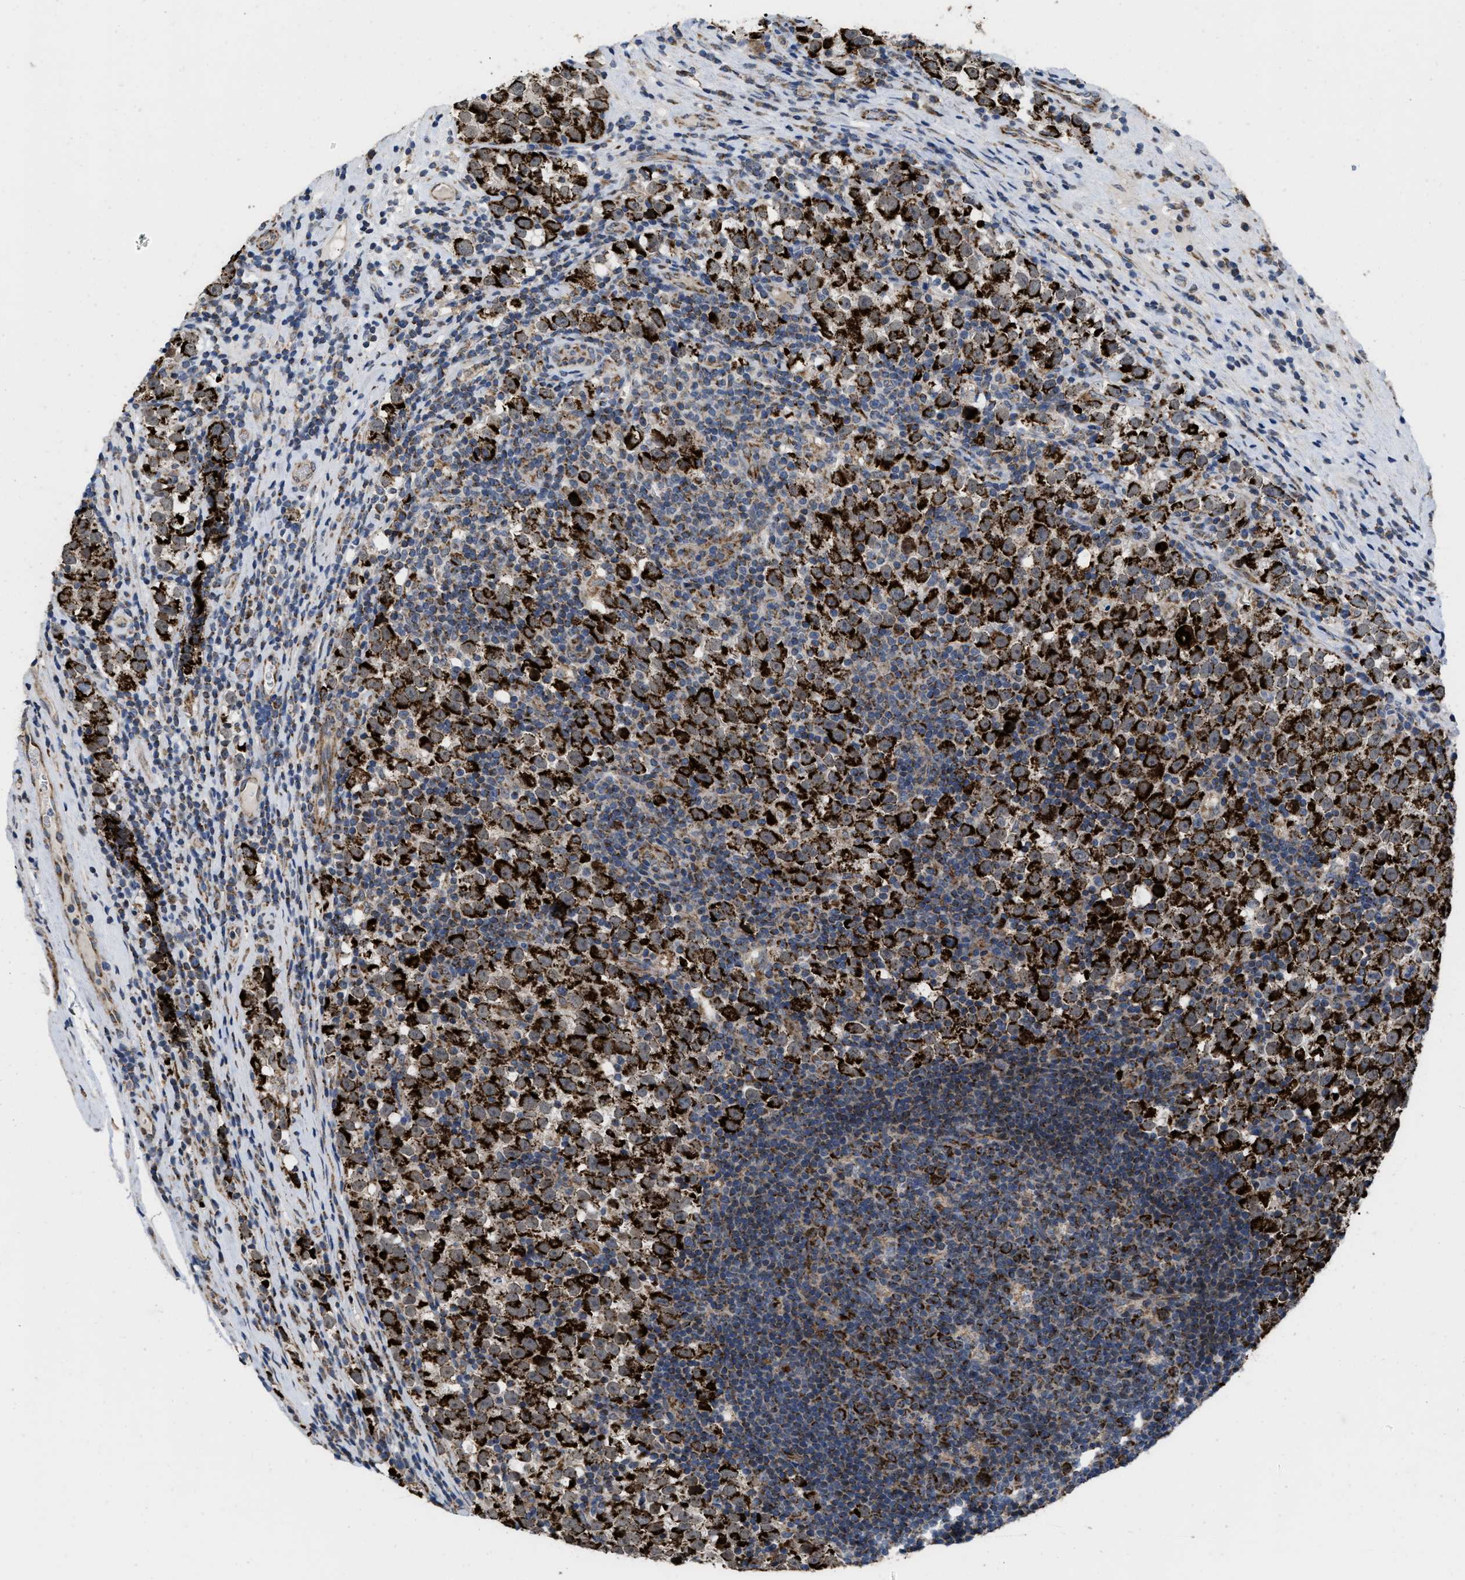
{"staining": {"intensity": "strong", "quantity": ">75%", "location": "cytoplasmic/membranous"}, "tissue": "testis cancer", "cell_type": "Tumor cells", "image_type": "cancer", "snomed": [{"axis": "morphology", "description": "Normal tissue, NOS"}, {"axis": "morphology", "description": "Seminoma, NOS"}, {"axis": "topography", "description": "Testis"}], "caption": "Human testis cancer stained for a protein (brown) reveals strong cytoplasmic/membranous positive staining in about >75% of tumor cells.", "gene": "AKAP1", "patient": {"sex": "male", "age": 43}}